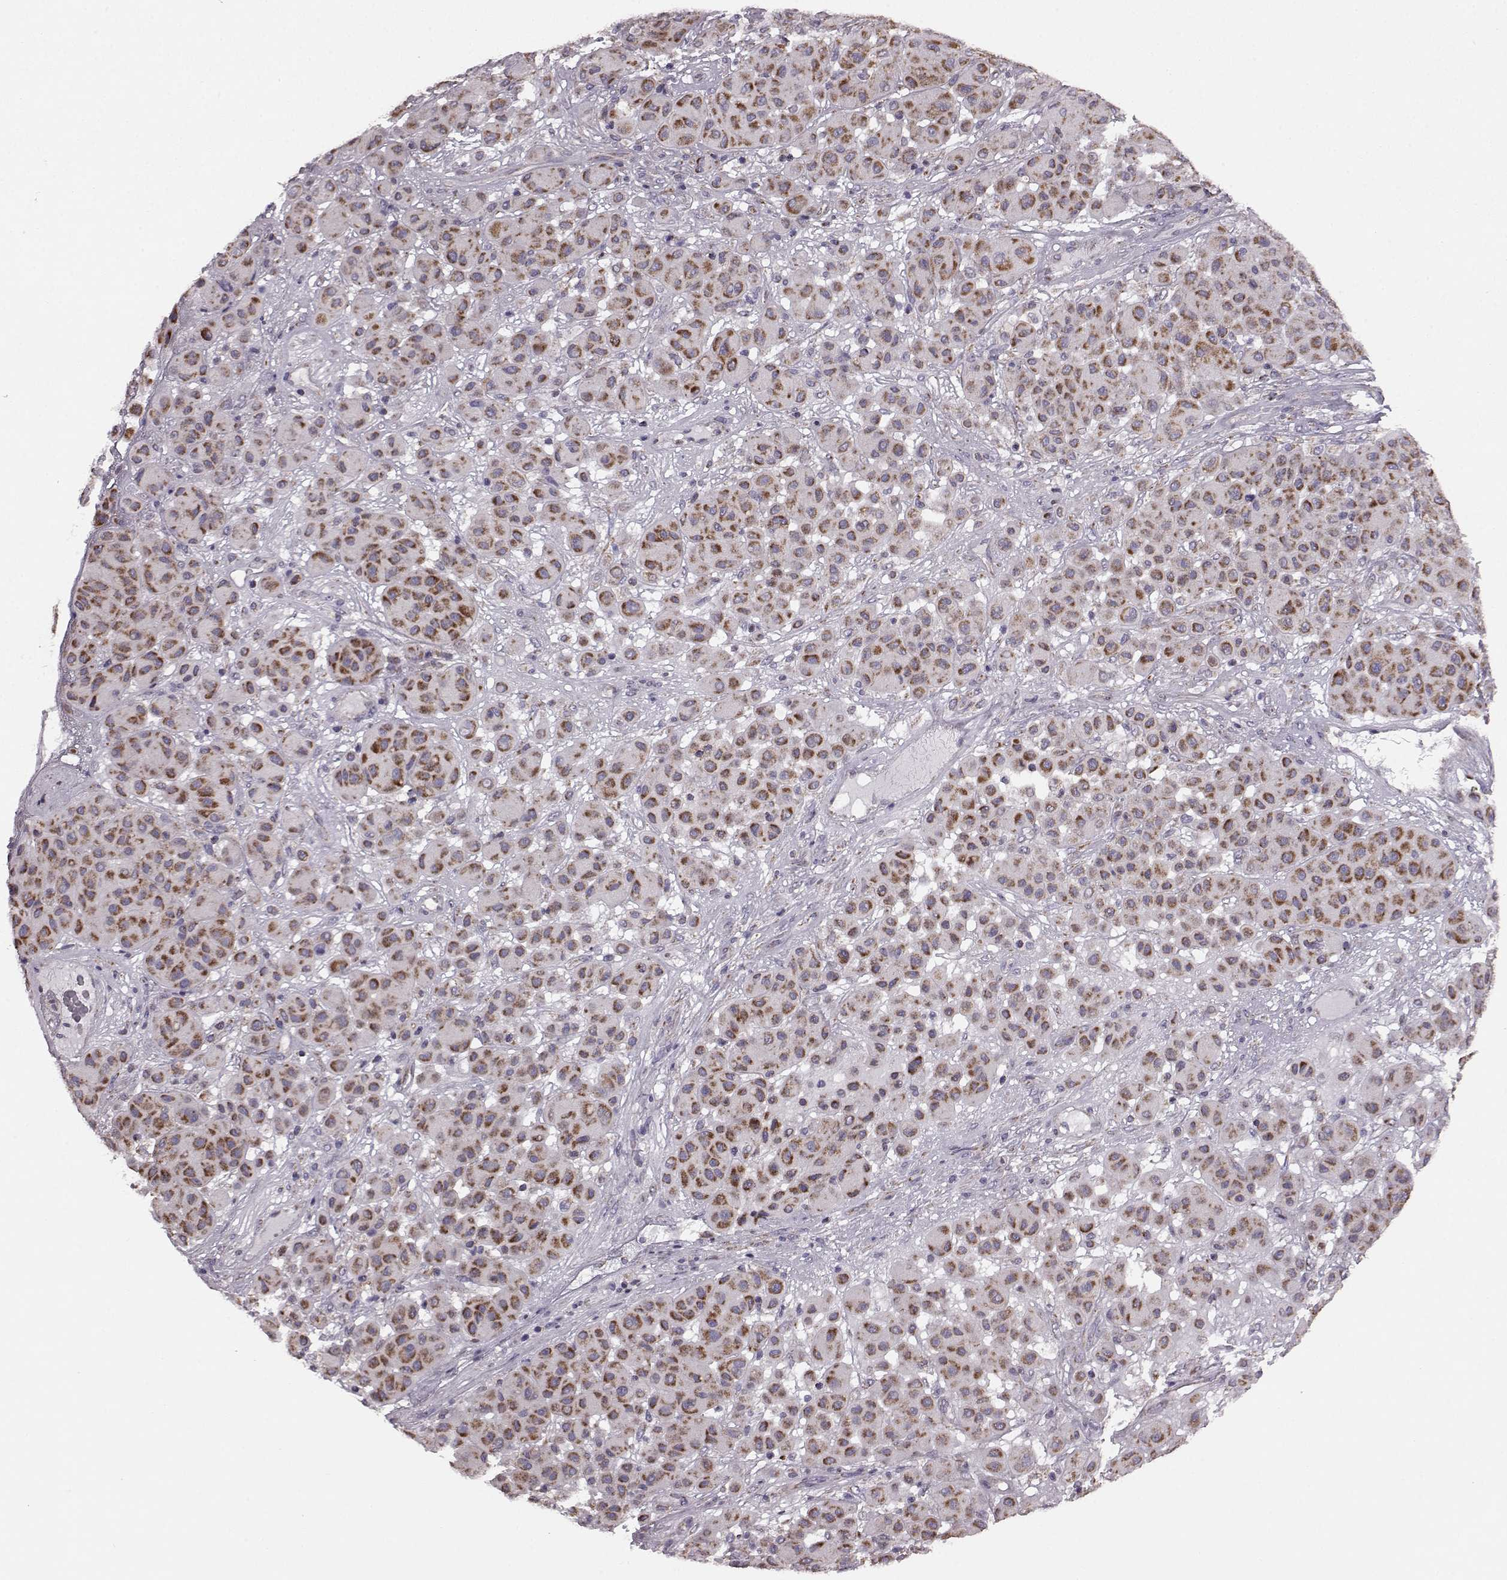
{"staining": {"intensity": "strong", "quantity": ">75%", "location": "cytoplasmic/membranous"}, "tissue": "melanoma", "cell_type": "Tumor cells", "image_type": "cancer", "snomed": [{"axis": "morphology", "description": "Malignant melanoma, Metastatic site"}, {"axis": "topography", "description": "Smooth muscle"}], "caption": "Melanoma was stained to show a protein in brown. There is high levels of strong cytoplasmic/membranous expression in about >75% of tumor cells.", "gene": "FAM8A1", "patient": {"sex": "male", "age": 41}}